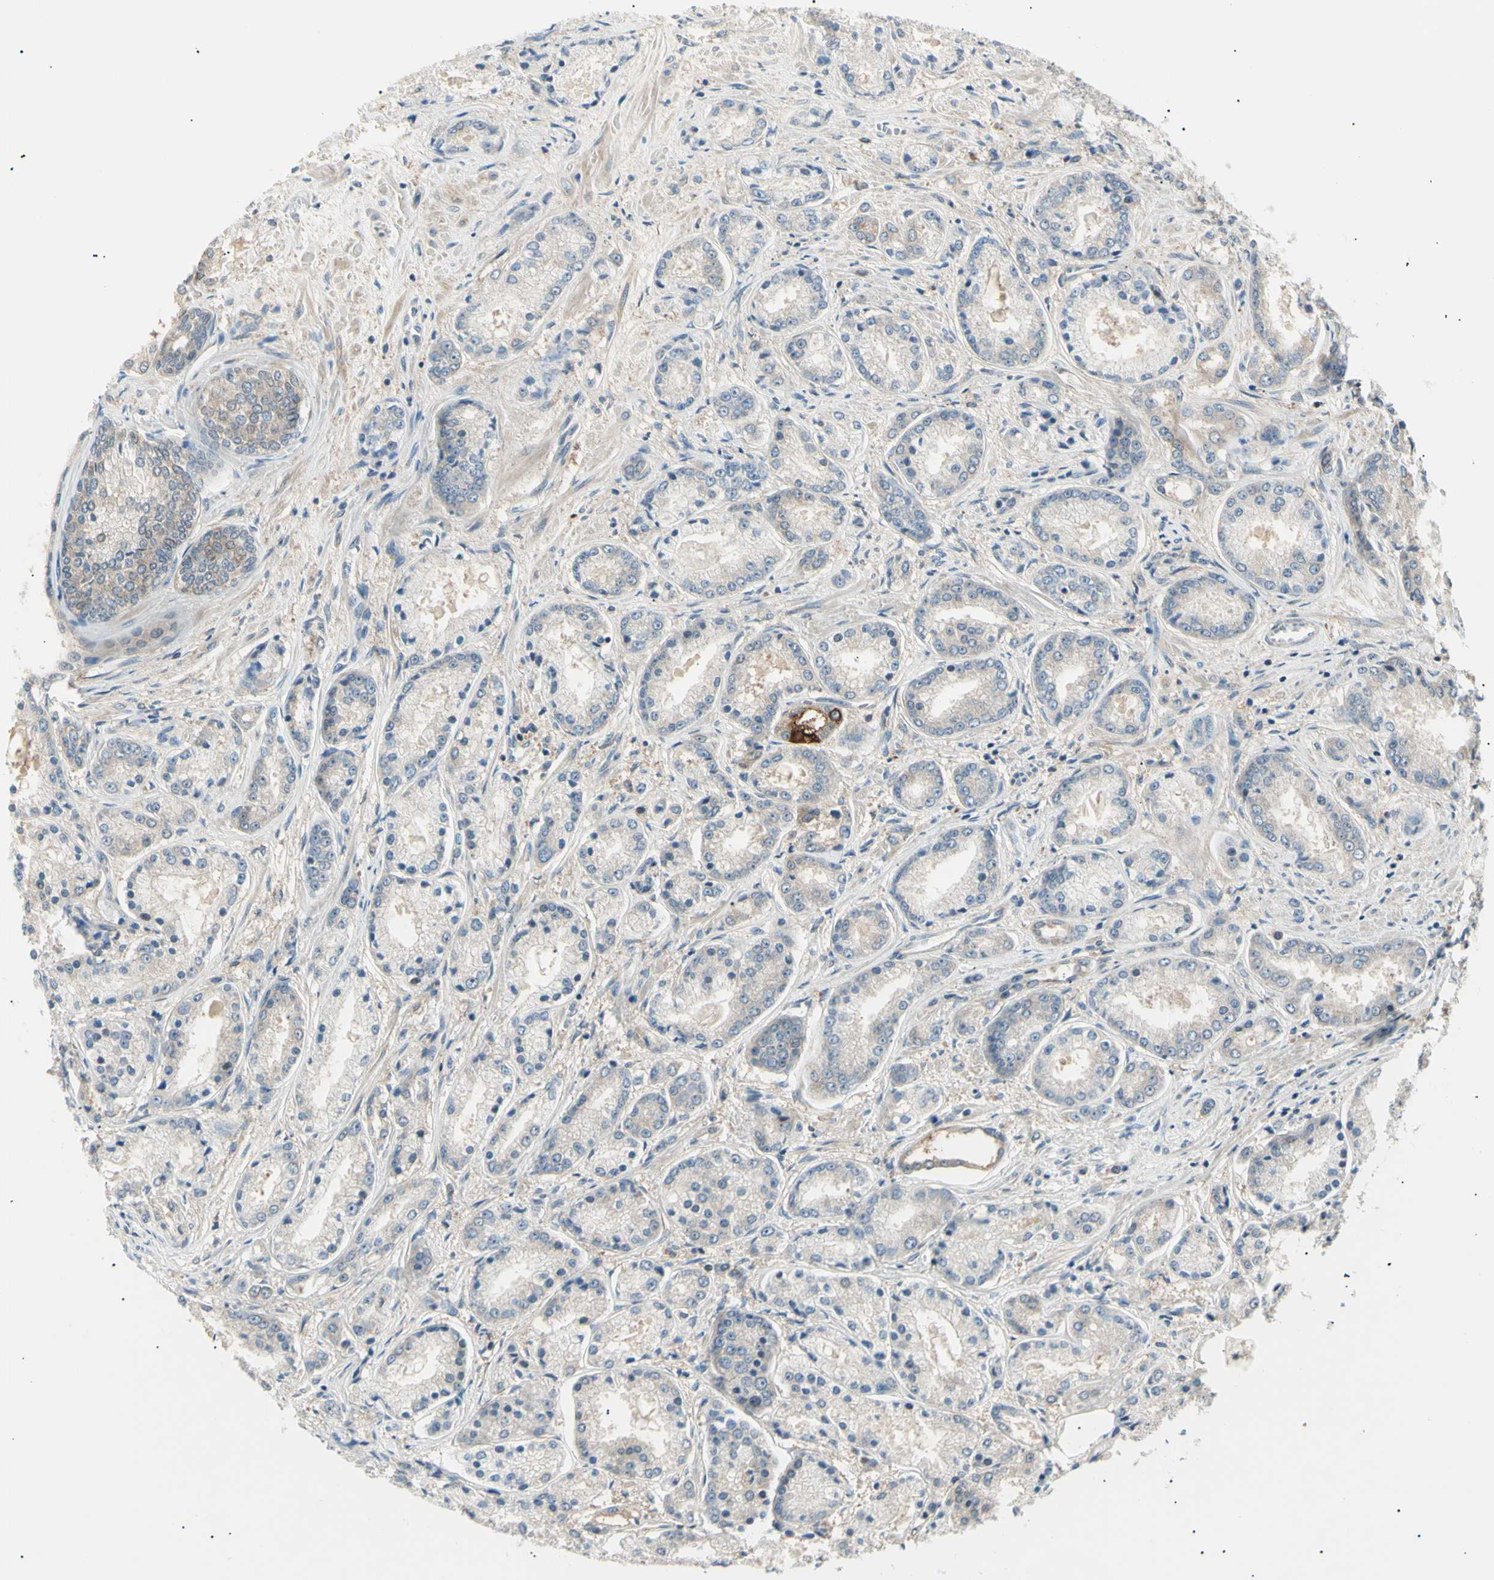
{"staining": {"intensity": "weak", "quantity": "<25%", "location": "cytoplasmic/membranous"}, "tissue": "prostate cancer", "cell_type": "Tumor cells", "image_type": "cancer", "snomed": [{"axis": "morphology", "description": "Adenocarcinoma, High grade"}, {"axis": "topography", "description": "Prostate"}], "caption": "Immunohistochemical staining of human high-grade adenocarcinoma (prostate) exhibits no significant staining in tumor cells.", "gene": "LHPP", "patient": {"sex": "male", "age": 59}}